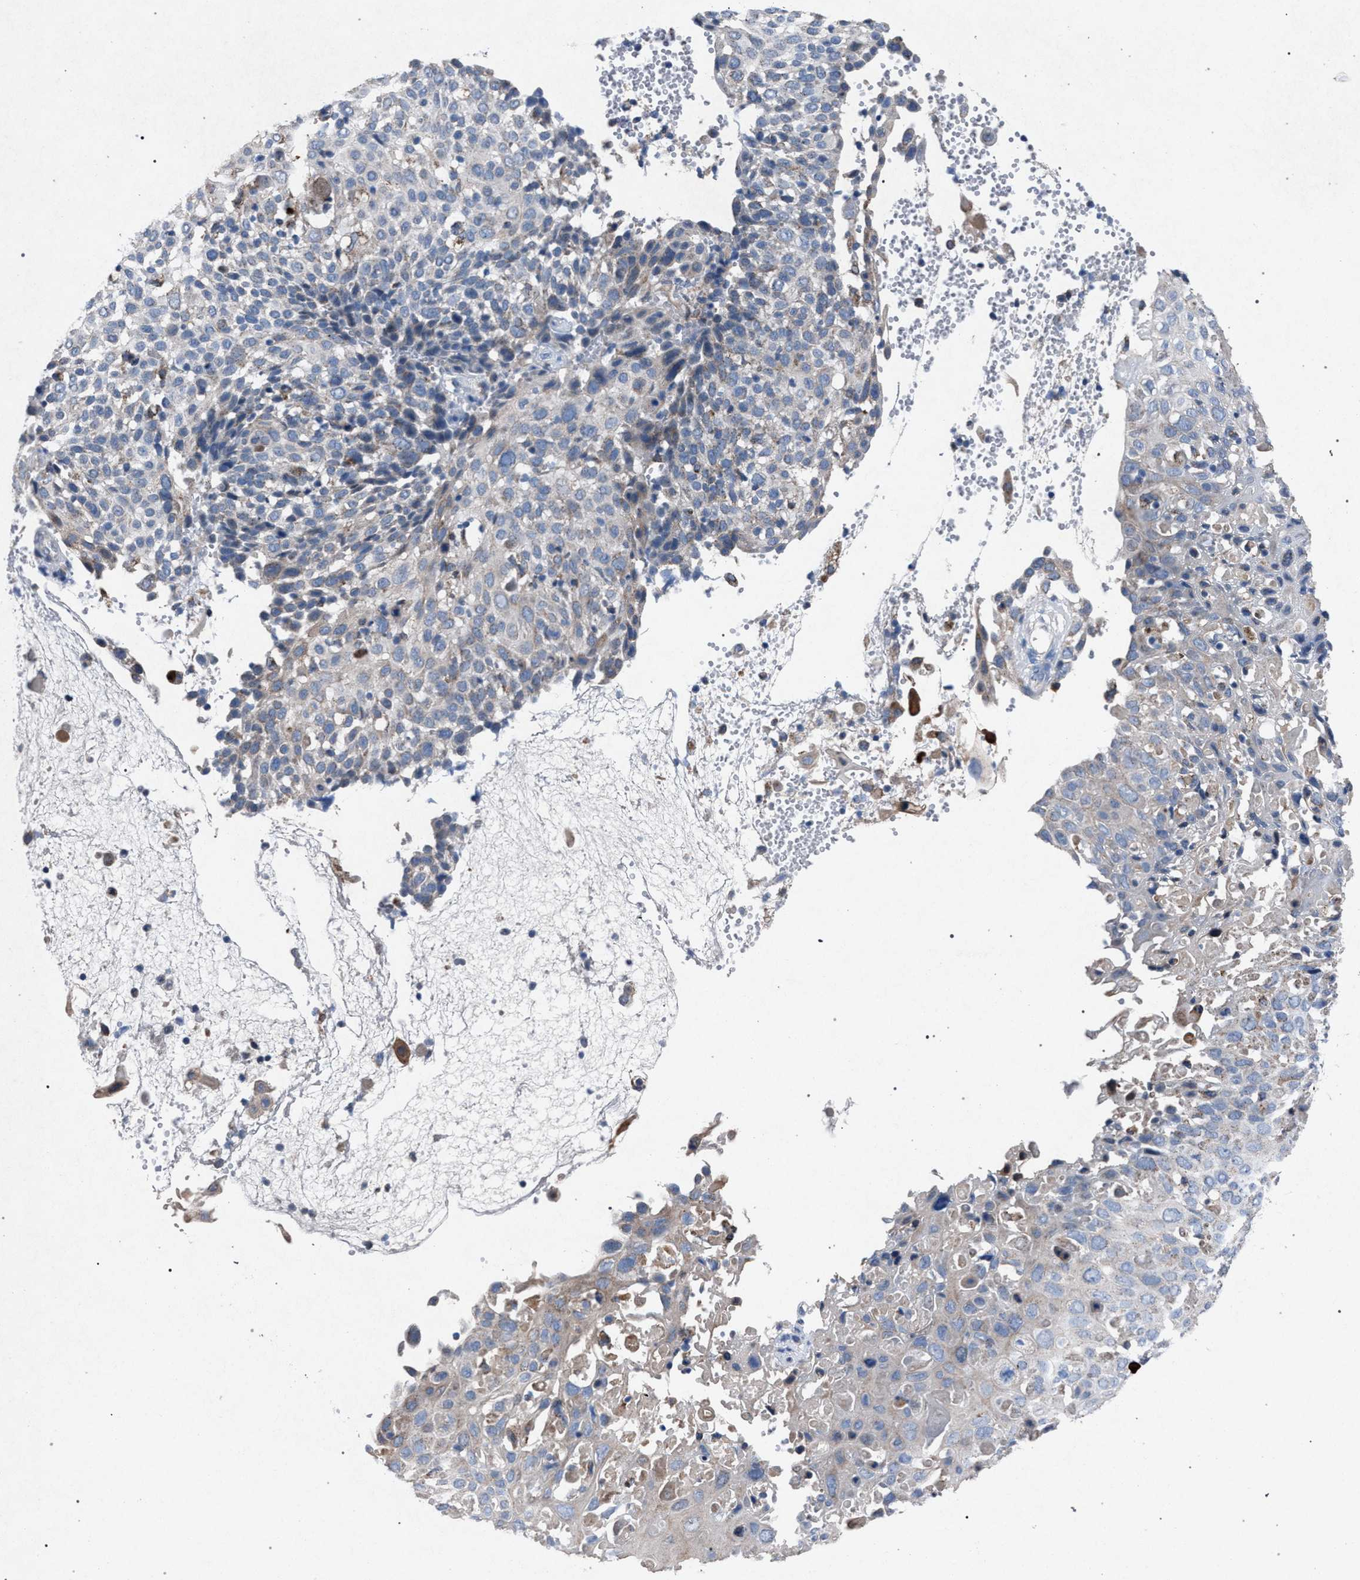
{"staining": {"intensity": "weak", "quantity": "25%-75%", "location": "cytoplasmic/membranous"}, "tissue": "cervical cancer", "cell_type": "Tumor cells", "image_type": "cancer", "snomed": [{"axis": "morphology", "description": "Squamous cell carcinoma, NOS"}, {"axis": "topography", "description": "Cervix"}], "caption": "There is low levels of weak cytoplasmic/membranous positivity in tumor cells of cervical cancer (squamous cell carcinoma), as demonstrated by immunohistochemical staining (brown color).", "gene": "HSD17B4", "patient": {"sex": "female", "age": 74}}